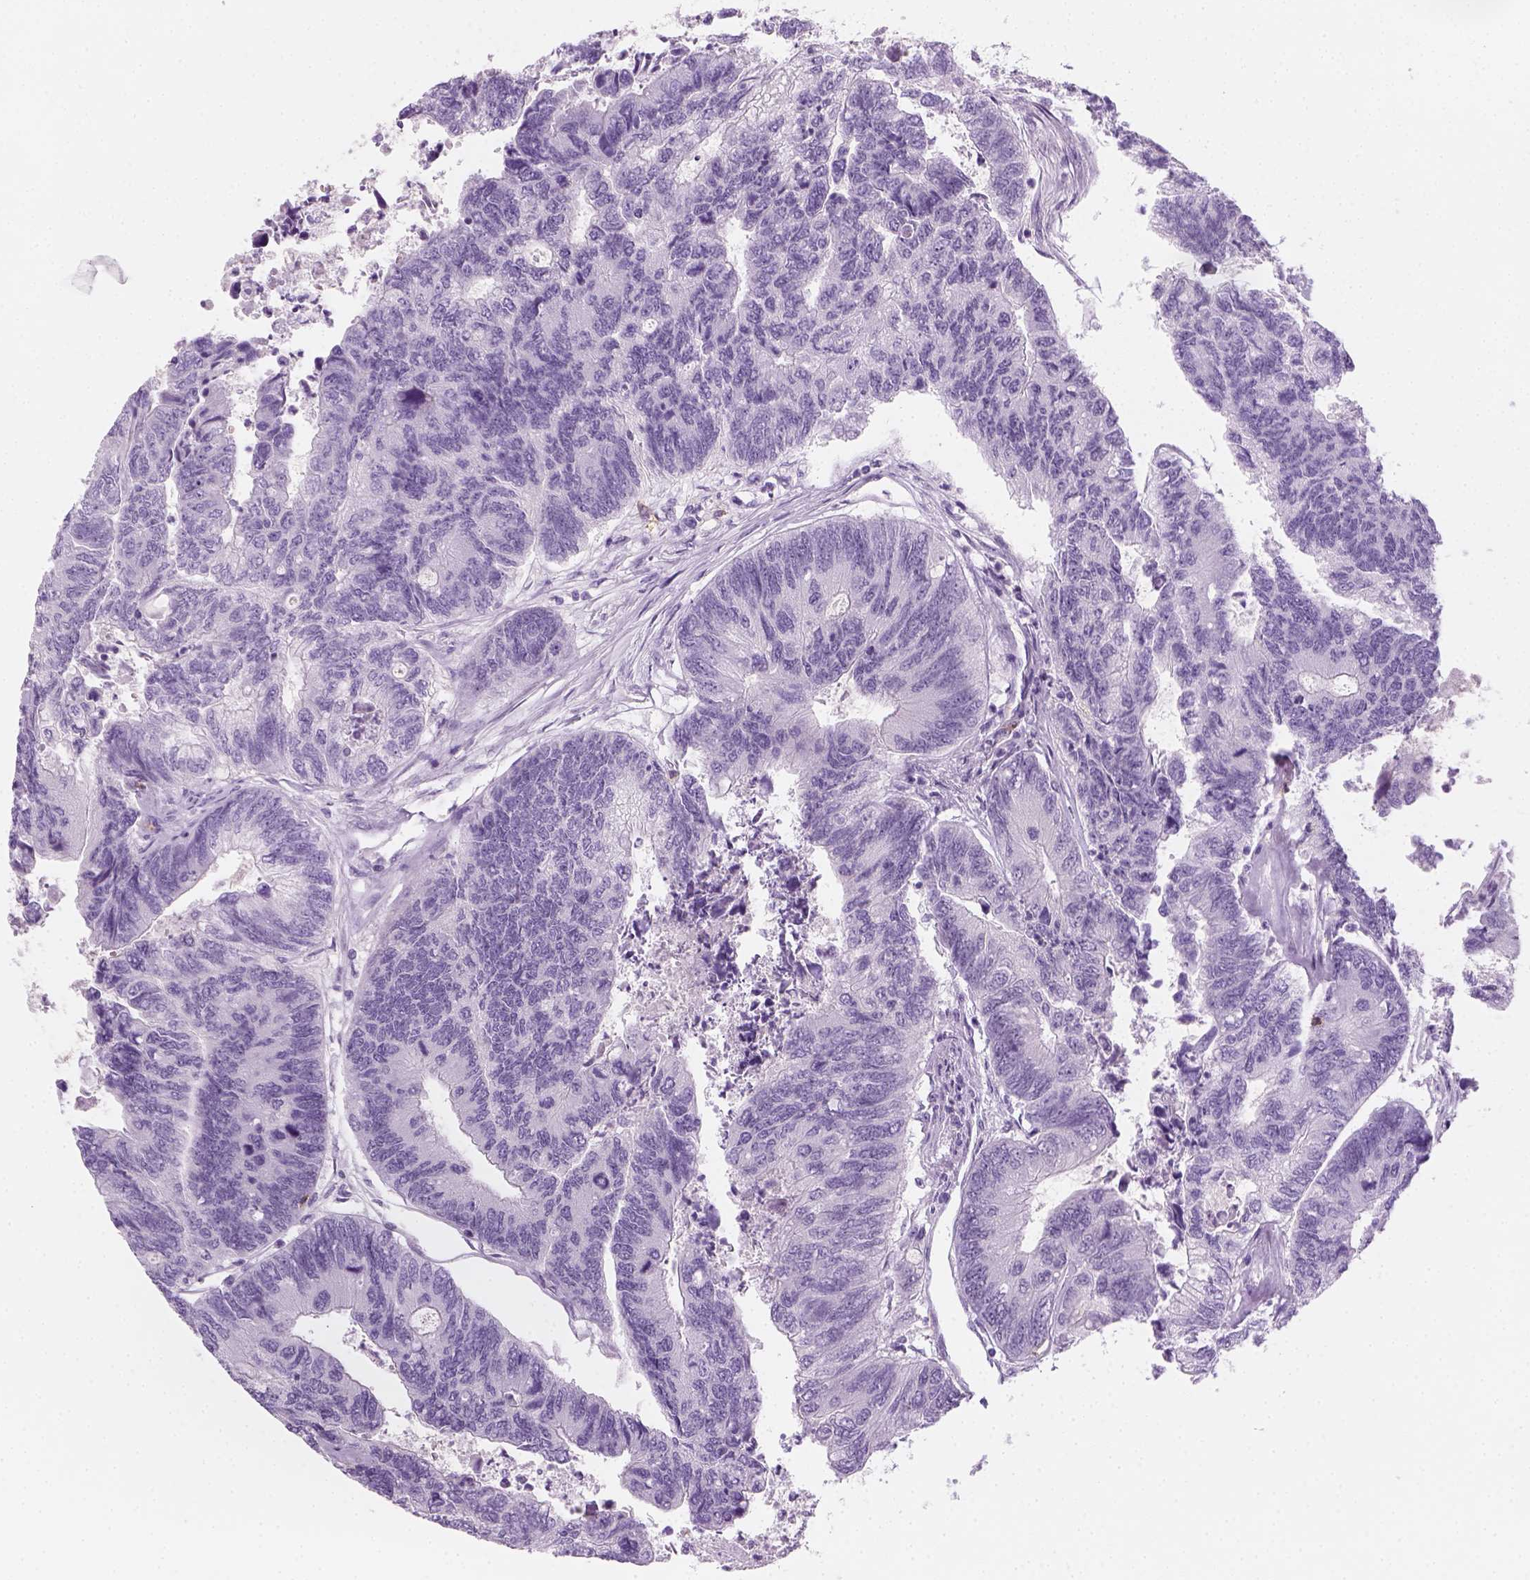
{"staining": {"intensity": "negative", "quantity": "none", "location": "none"}, "tissue": "colorectal cancer", "cell_type": "Tumor cells", "image_type": "cancer", "snomed": [{"axis": "morphology", "description": "Adenocarcinoma, NOS"}, {"axis": "topography", "description": "Colon"}], "caption": "Immunohistochemistry photomicrograph of neoplastic tissue: colorectal cancer (adenocarcinoma) stained with DAB demonstrates no significant protein positivity in tumor cells.", "gene": "AQP3", "patient": {"sex": "female", "age": 67}}